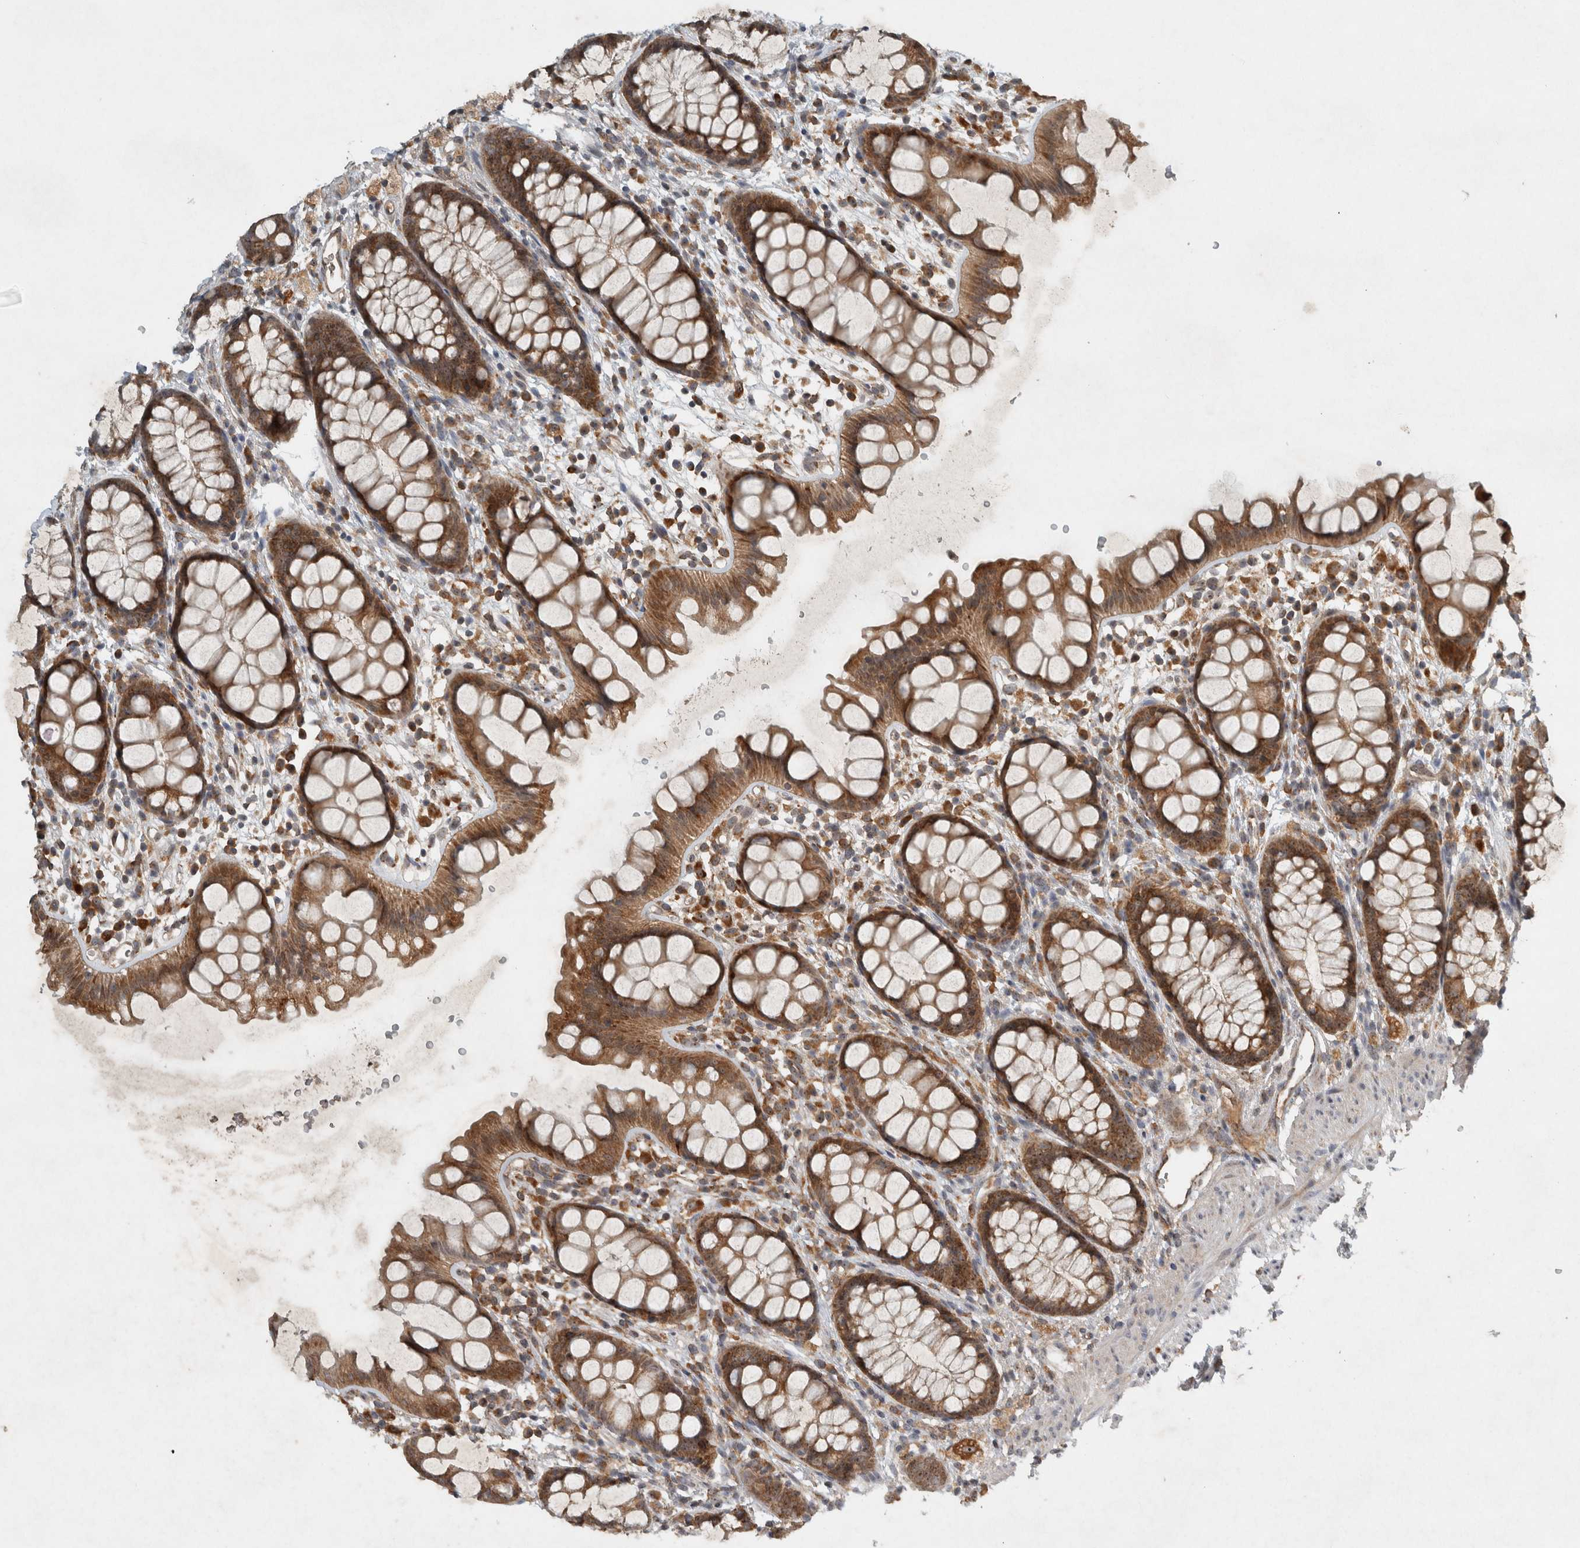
{"staining": {"intensity": "moderate", "quantity": ">75%", "location": "cytoplasmic/membranous"}, "tissue": "rectum", "cell_type": "Glandular cells", "image_type": "normal", "snomed": [{"axis": "morphology", "description": "Normal tissue, NOS"}, {"axis": "topography", "description": "Rectum"}], "caption": "Rectum stained with immunohistochemistry (IHC) shows moderate cytoplasmic/membranous staining in about >75% of glandular cells.", "gene": "GPR137B", "patient": {"sex": "female", "age": 65}}